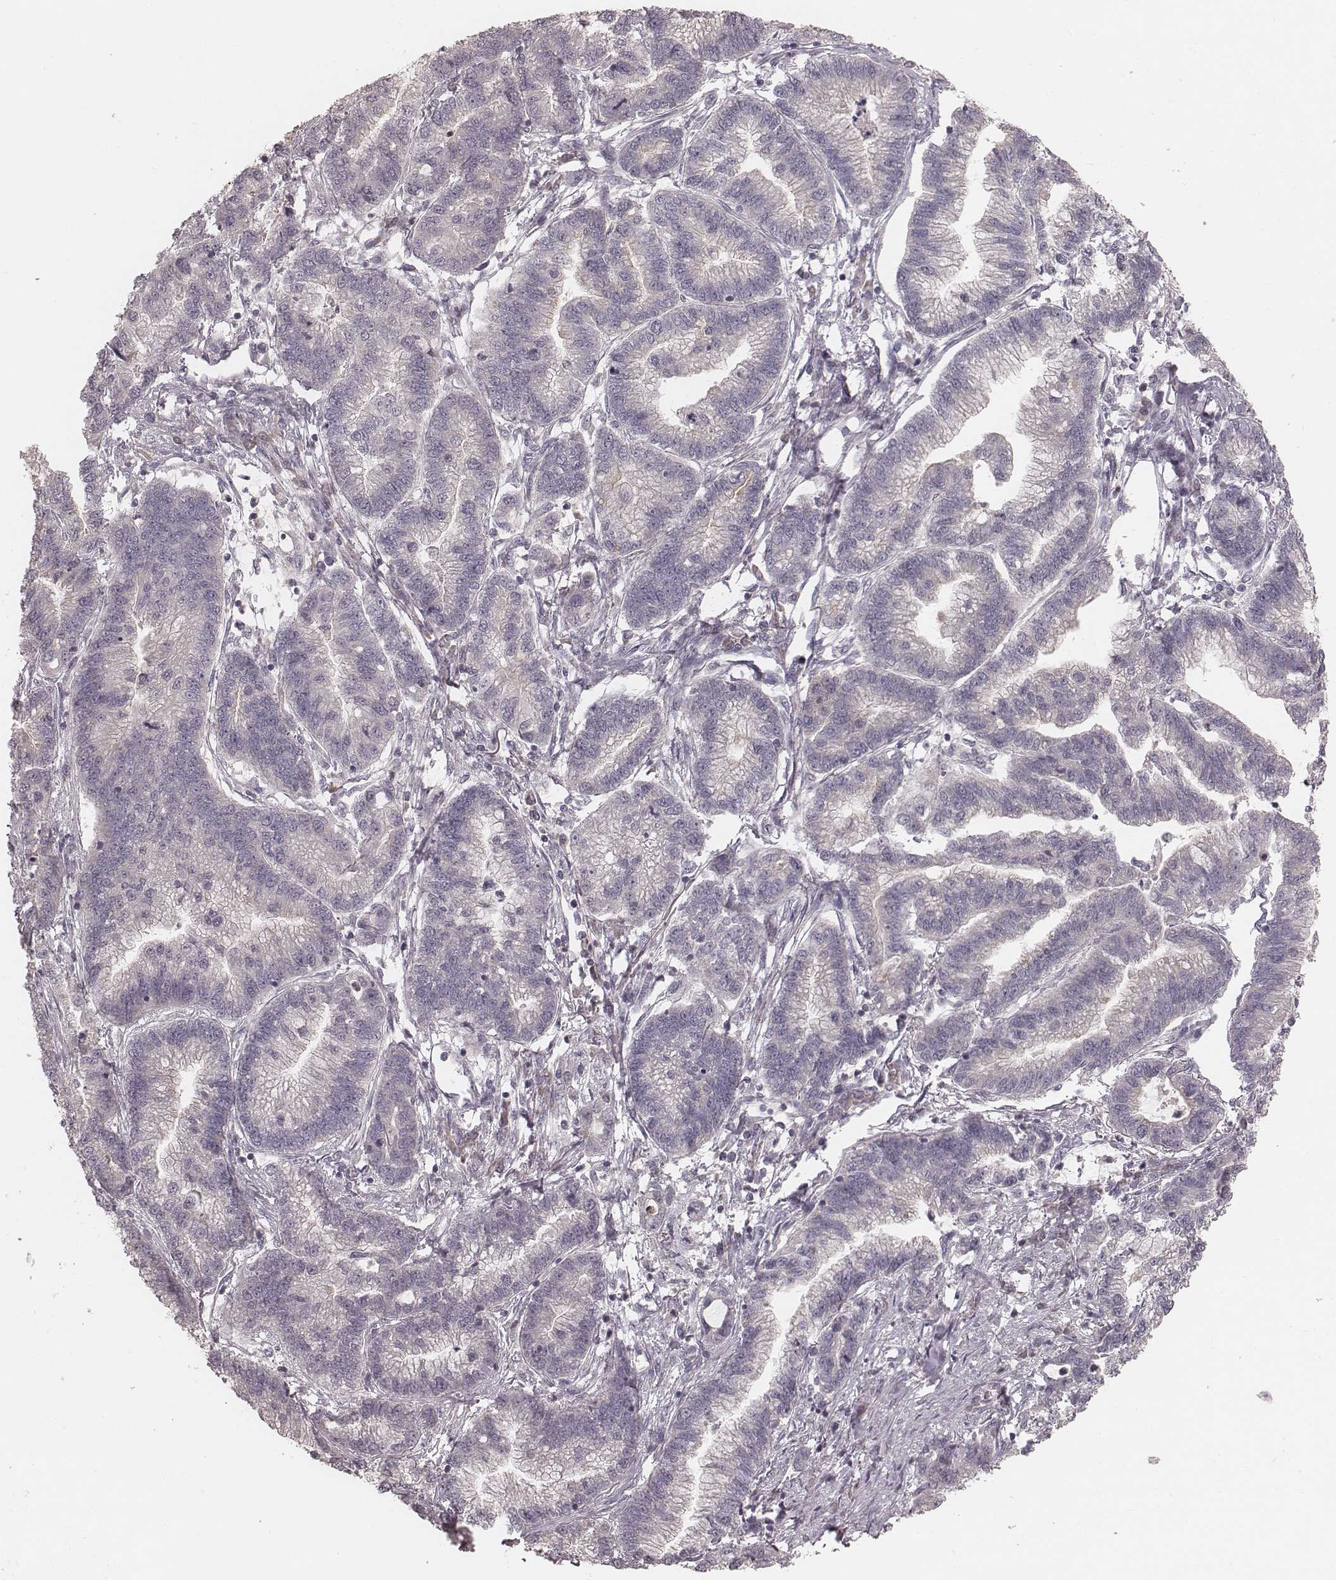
{"staining": {"intensity": "negative", "quantity": "none", "location": "none"}, "tissue": "stomach cancer", "cell_type": "Tumor cells", "image_type": "cancer", "snomed": [{"axis": "morphology", "description": "Adenocarcinoma, NOS"}, {"axis": "topography", "description": "Stomach"}], "caption": "DAB (3,3'-diaminobenzidine) immunohistochemical staining of human stomach cancer (adenocarcinoma) exhibits no significant expression in tumor cells.", "gene": "IL5", "patient": {"sex": "male", "age": 83}}